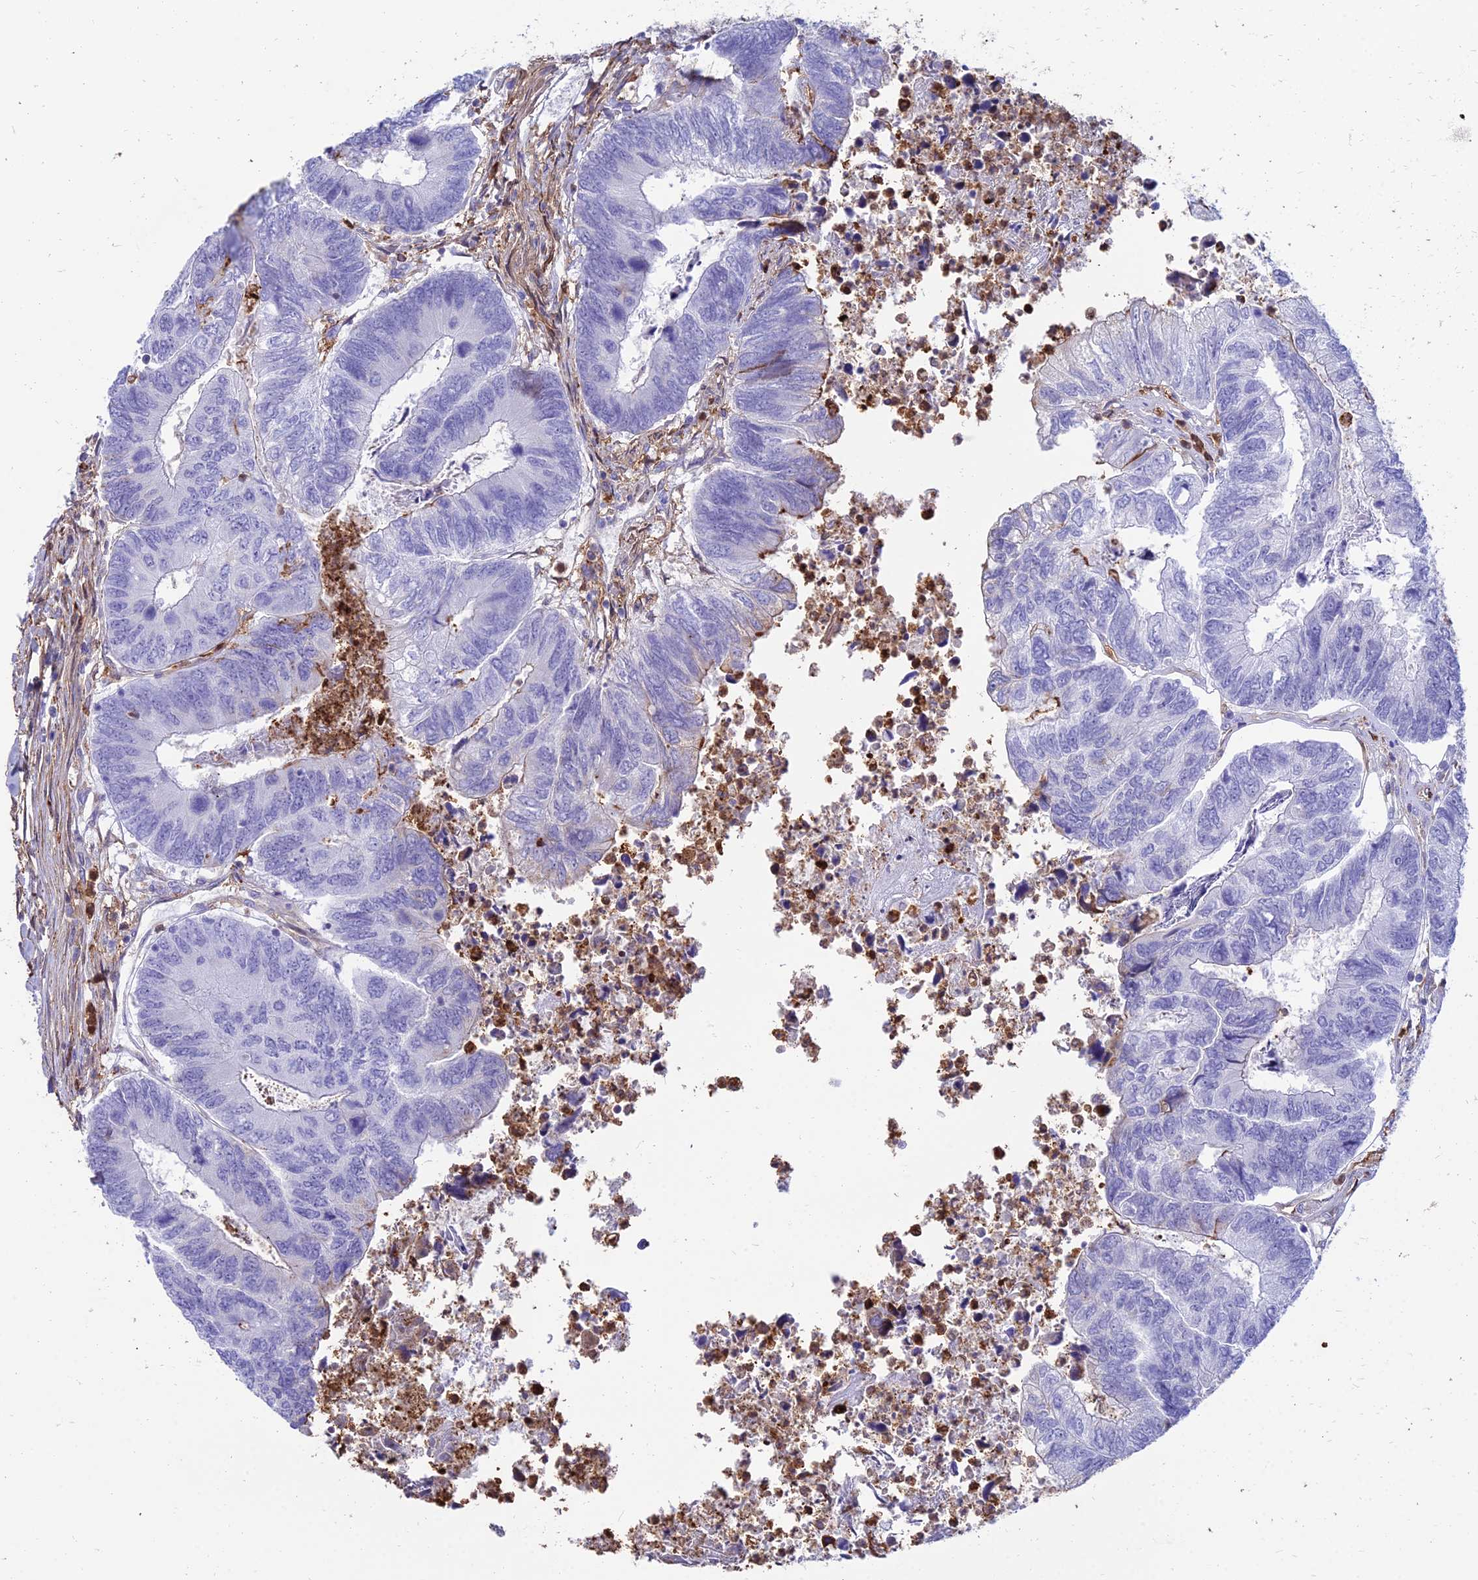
{"staining": {"intensity": "negative", "quantity": "none", "location": "none"}, "tissue": "colorectal cancer", "cell_type": "Tumor cells", "image_type": "cancer", "snomed": [{"axis": "morphology", "description": "Adenocarcinoma, NOS"}, {"axis": "topography", "description": "Colon"}], "caption": "Tumor cells show no significant positivity in adenocarcinoma (colorectal).", "gene": "SREK1IP1", "patient": {"sex": "female", "age": 67}}